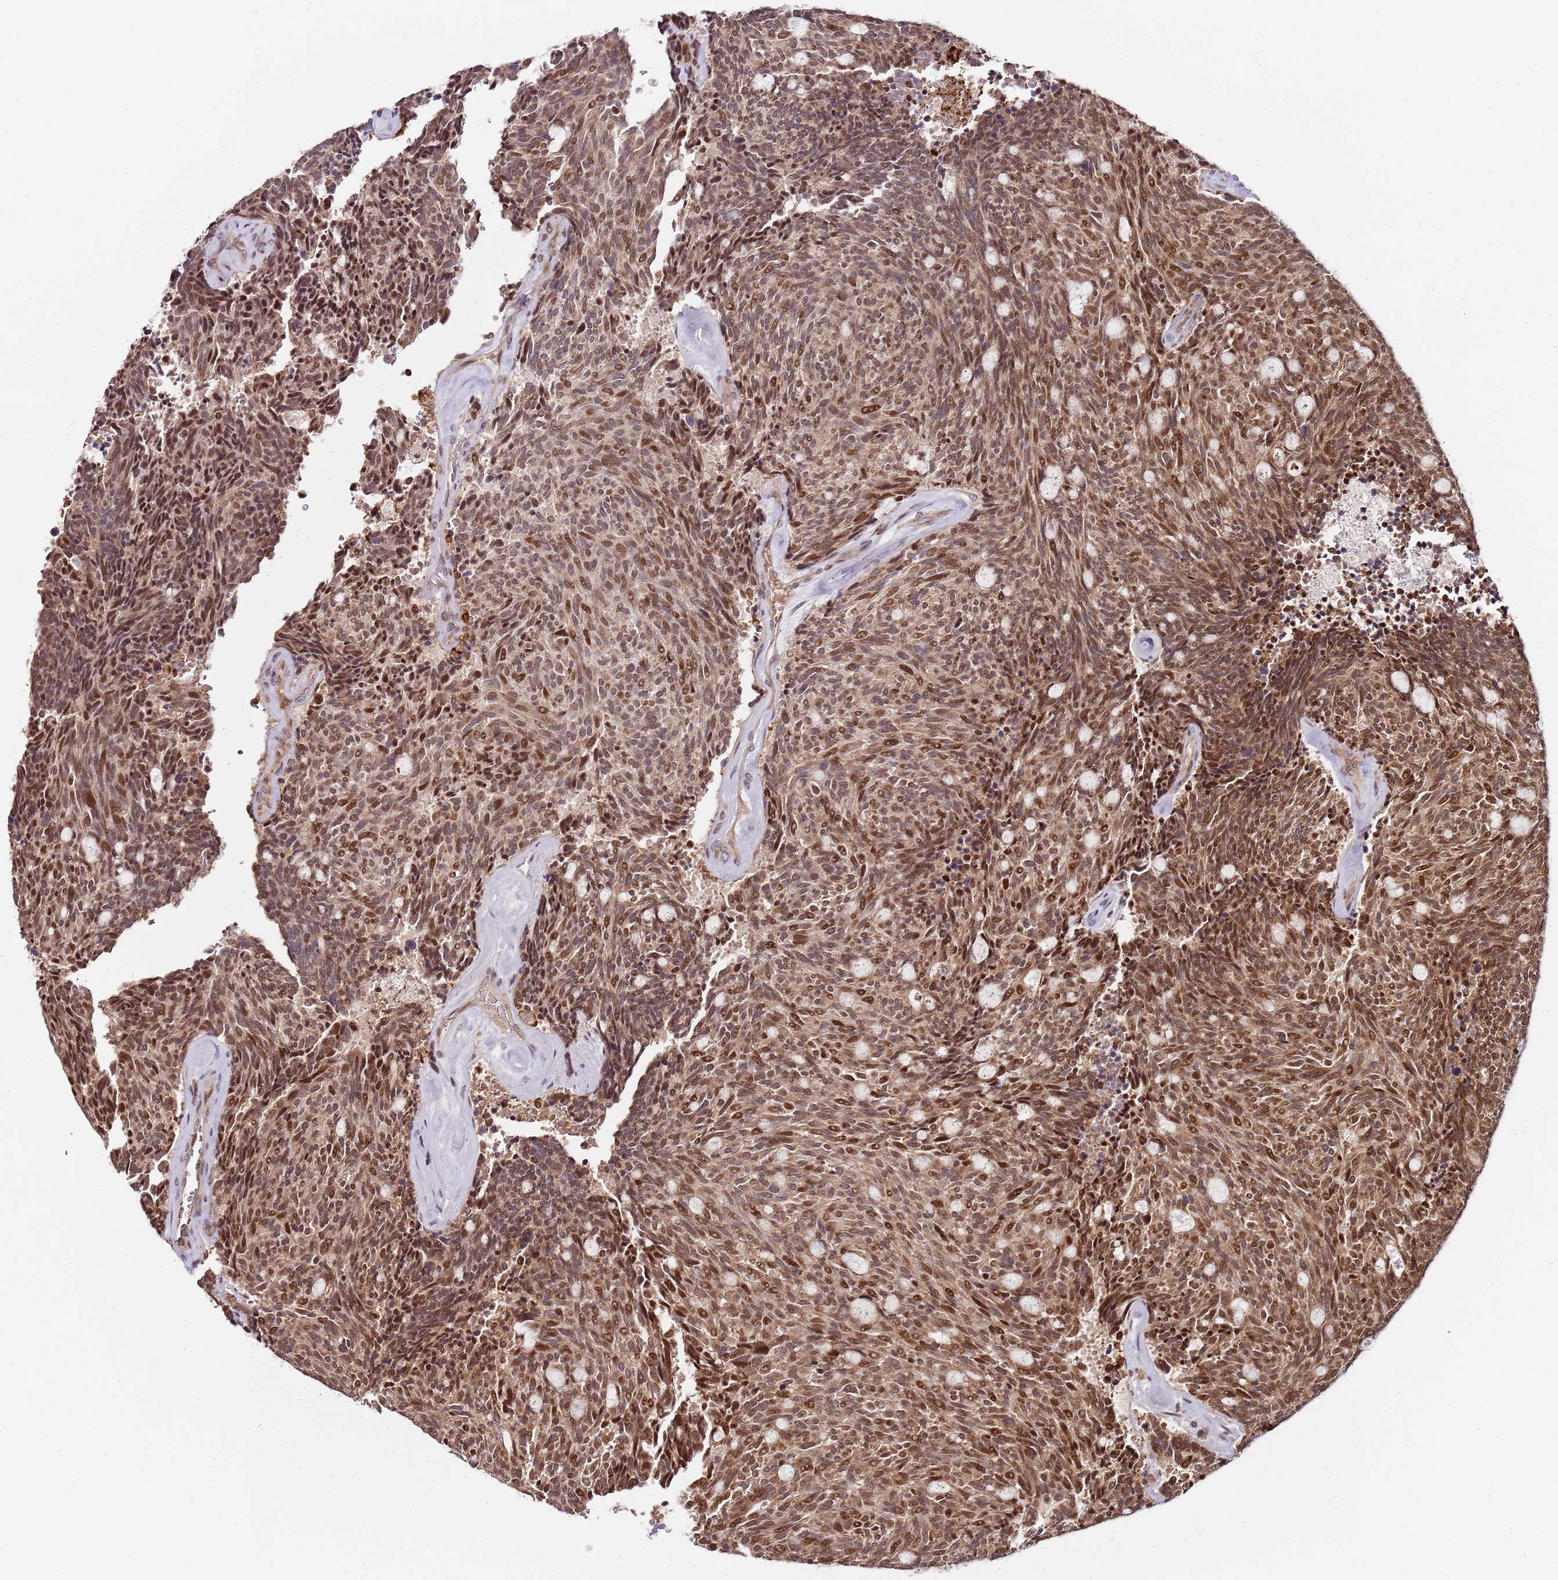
{"staining": {"intensity": "moderate", "quantity": ">75%", "location": "nuclear"}, "tissue": "carcinoid", "cell_type": "Tumor cells", "image_type": "cancer", "snomed": [{"axis": "morphology", "description": "Carcinoid, malignant, NOS"}, {"axis": "topography", "description": "Pancreas"}], "caption": "Immunohistochemical staining of human malignant carcinoid exhibits medium levels of moderate nuclear expression in about >75% of tumor cells. Nuclei are stained in blue.", "gene": "EDC3", "patient": {"sex": "female", "age": 54}}